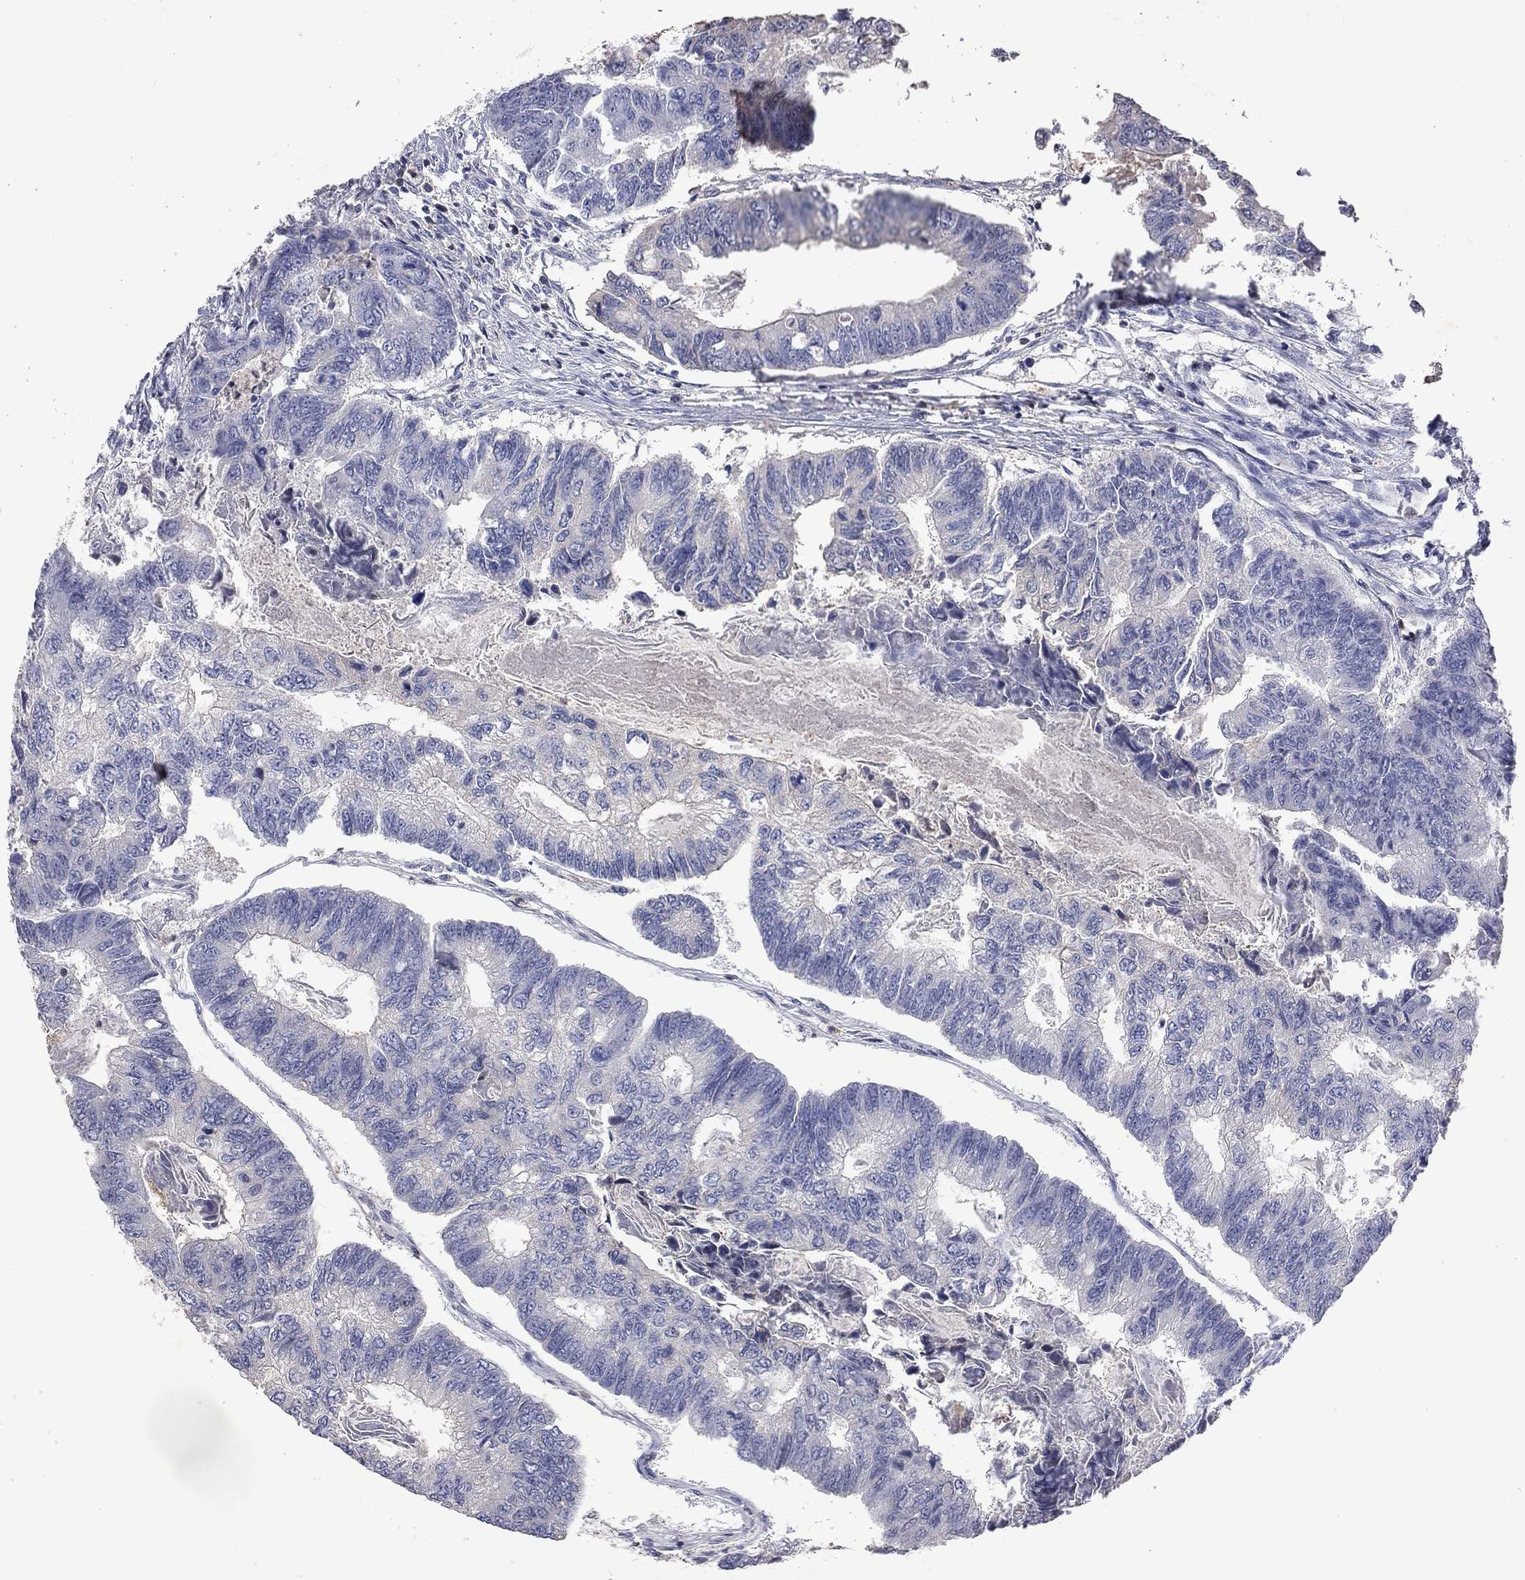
{"staining": {"intensity": "negative", "quantity": "none", "location": "none"}, "tissue": "colorectal cancer", "cell_type": "Tumor cells", "image_type": "cancer", "snomed": [{"axis": "morphology", "description": "Adenocarcinoma, NOS"}, {"axis": "topography", "description": "Colon"}], "caption": "A photomicrograph of colorectal adenocarcinoma stained for a protein demonstrates no brown staining in tumor cells.", "gene": "IPCEF1", "patient": {"sex": "female", "age": 65}}